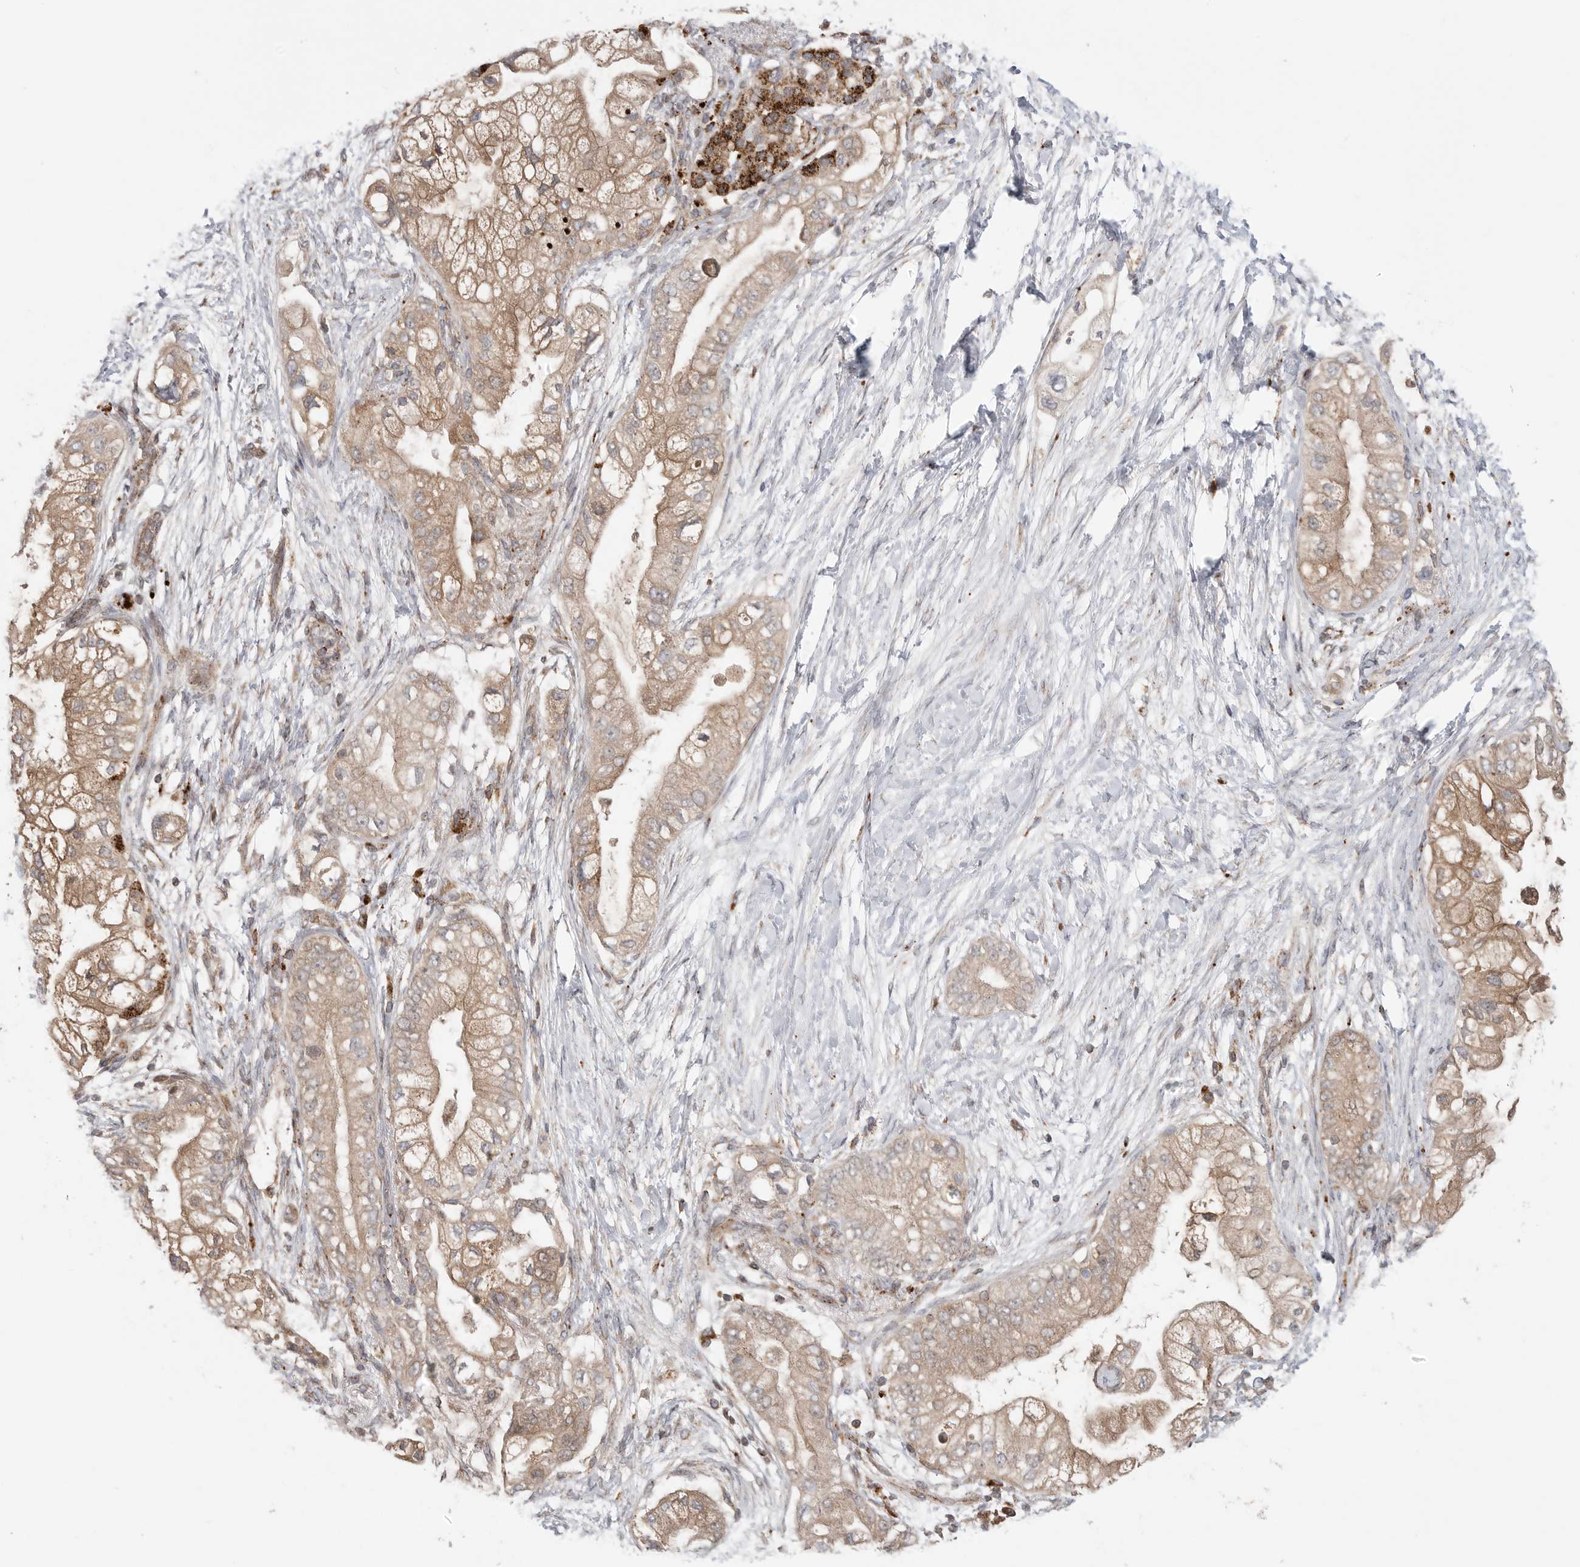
{"staining": {"intensity": "moderate", "quantity": ">75%", "location": "cytoplasmic/membranous"}, "tissue": "pancreatic cancer", "cell_type": "Tumor cells", "image_type": "cancer", "snomed": [{"axis": "morphology", "description": "Adenocarcinoma, NOS"}, {"axis": "topography", "description": "Pancreas"}], "caption": "A photomicrograph of adenocarcinoma (pancreatic) stained for a protein demonstrates moderate cytoplasmic/membranous brown staining in tumor cells. (DAB IHC, brown staining for protein, blue staining for nuclei).", "gene": "GALNS", "patient": {"sex": "male", "age": 53}}